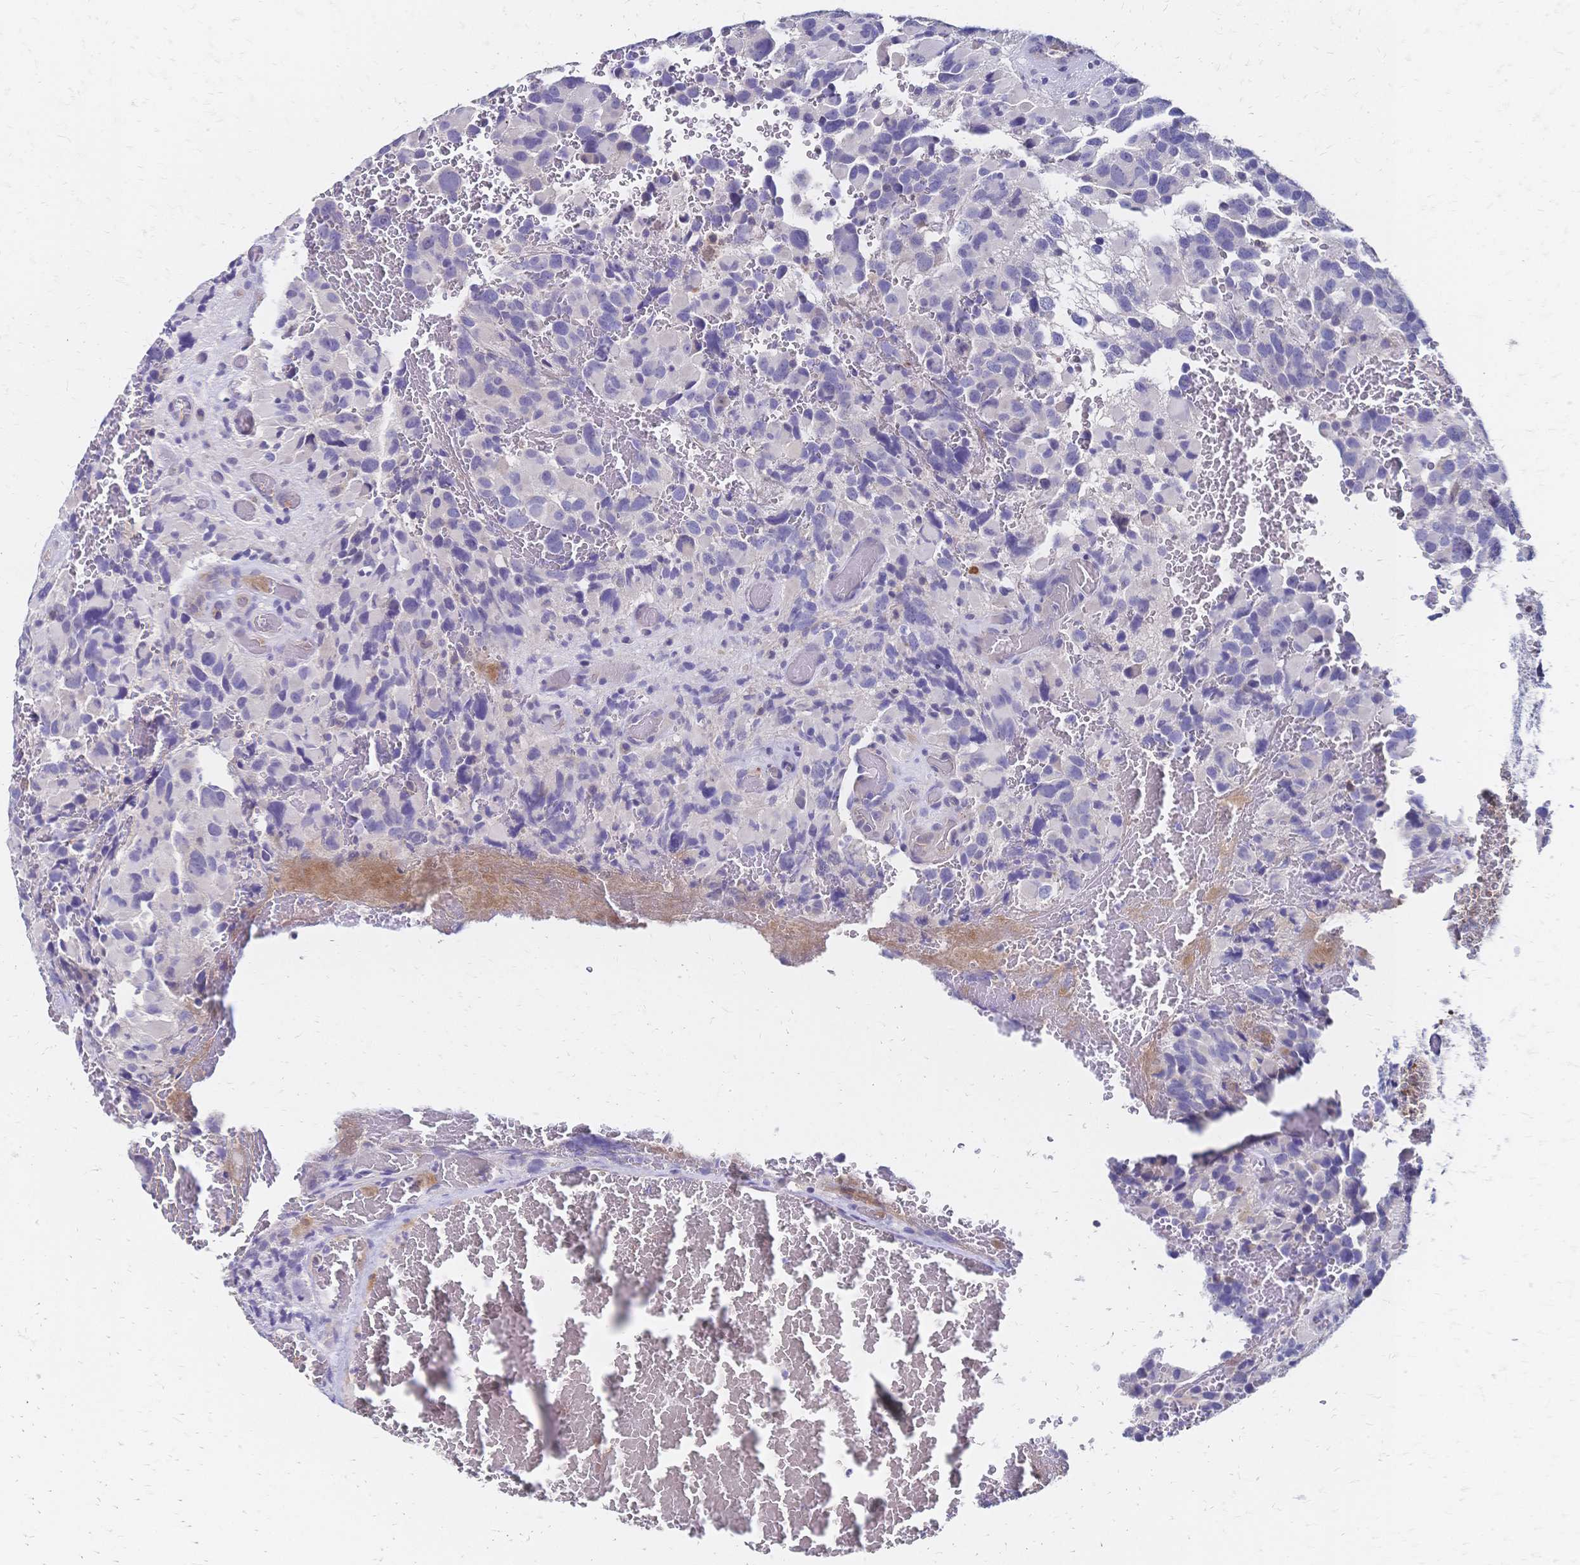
{"staining": {"intensity": "negative", "quantity": "none", "location": "none"}, "tissue": "glioma", "cell_type": "Tumor cells", "image_type": "cancer", "snomed": [{"axis": "morphology", "description": "Glioma, malignant, High grade"}, {"axis": "topography", "description": "Brain"}], "caption": "This is an immunohistochemistry (IHC) photomicrograph of malignant high-grade glioma. There is no staining in tumor cells.", "gene": "DTNB", "patient": {"sex": "female", "age": 40}}